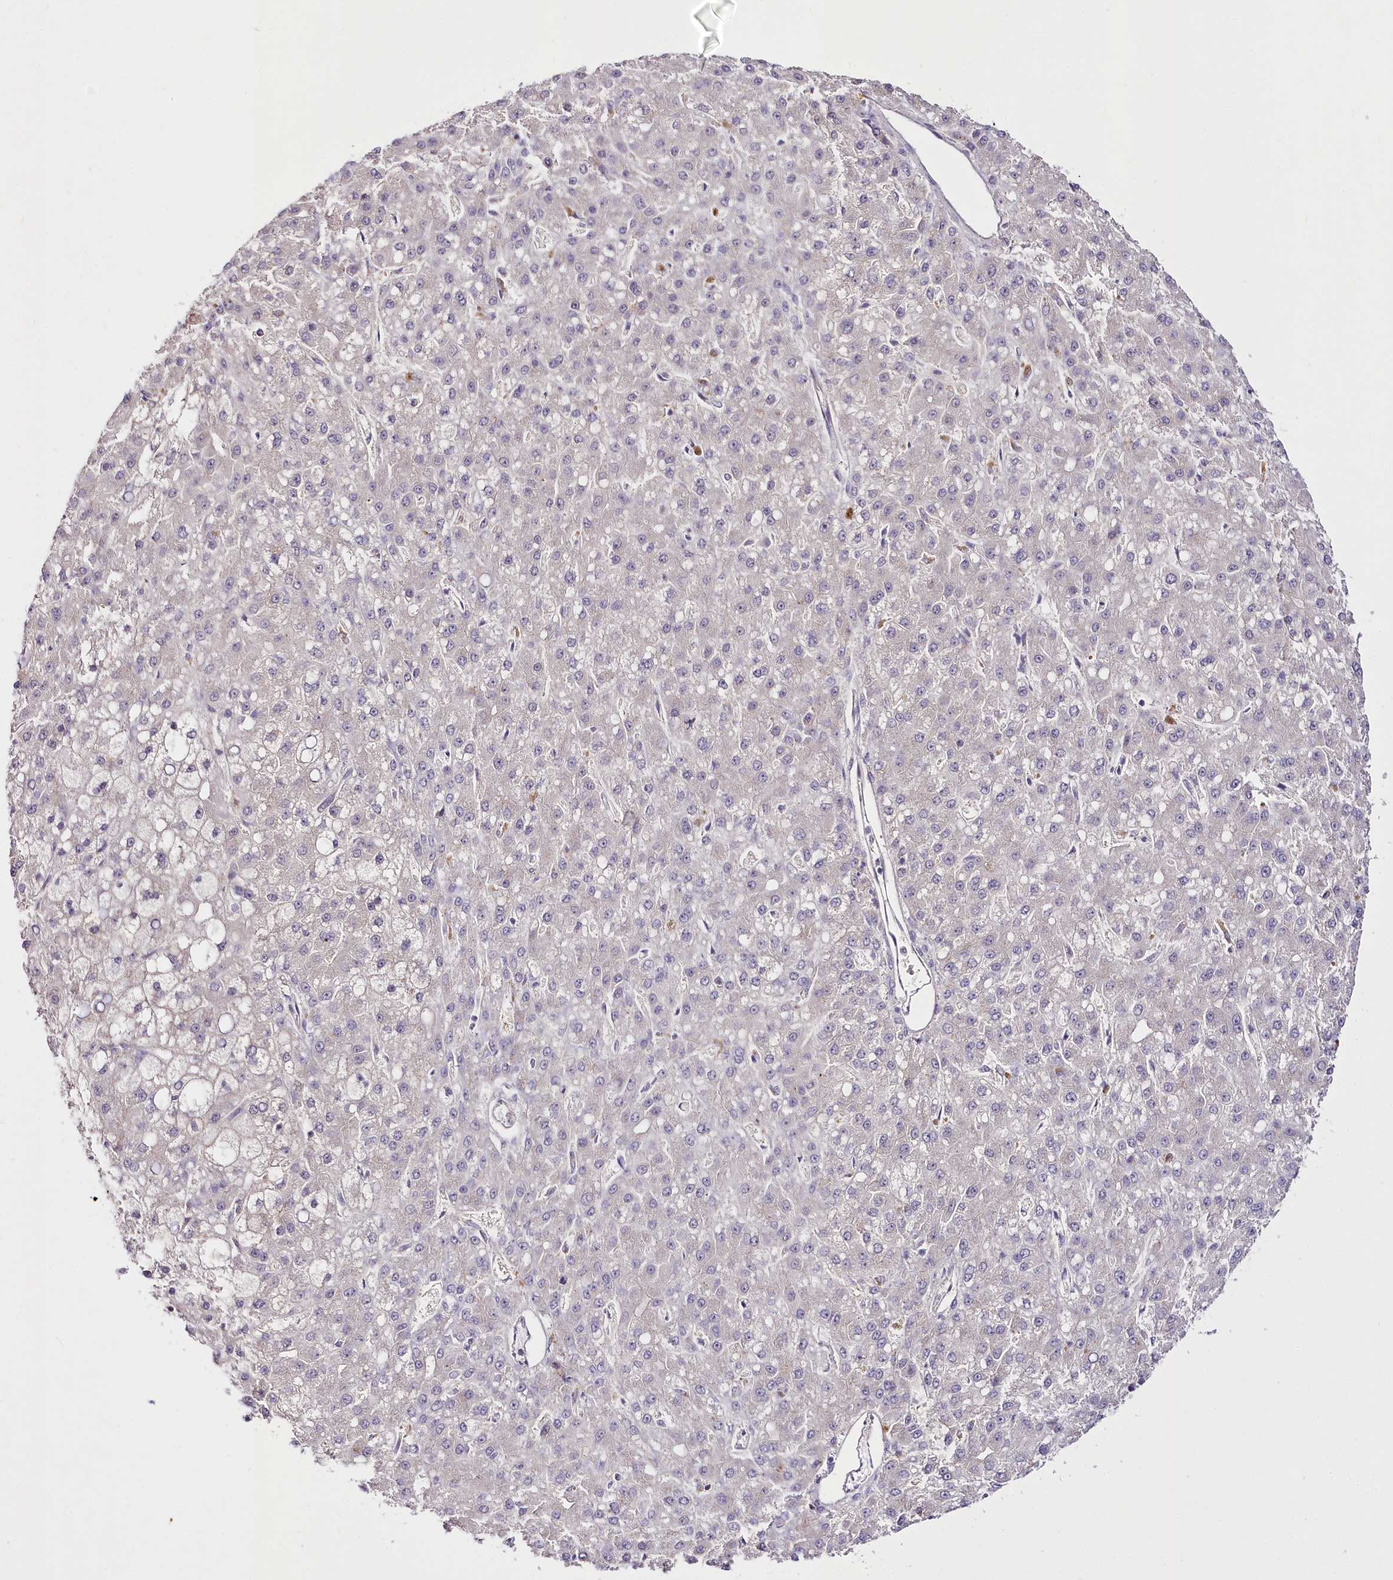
{"staining": {"intensity": "weak", "quantity": "25%-75%", "location": "cytoplasmic/membranous"}, "tissue": "liver cancer", "cell_type": "Tumor cells", "image_type": "cancer", "snomed": [{"axis": "morphology", "description": "Carcinoma, Hepatocellular, NOS"}, {"axis": "topography", "description": "Liver"}], "caption": "Protein expression analysis of human liver hepatocellular carcinoma reveals weak cytoplasmic/membranous staining in about 25%-75% of tumor cells.", "gene": "VWA5A", "patient": {"sex": "male", "age": 67}}